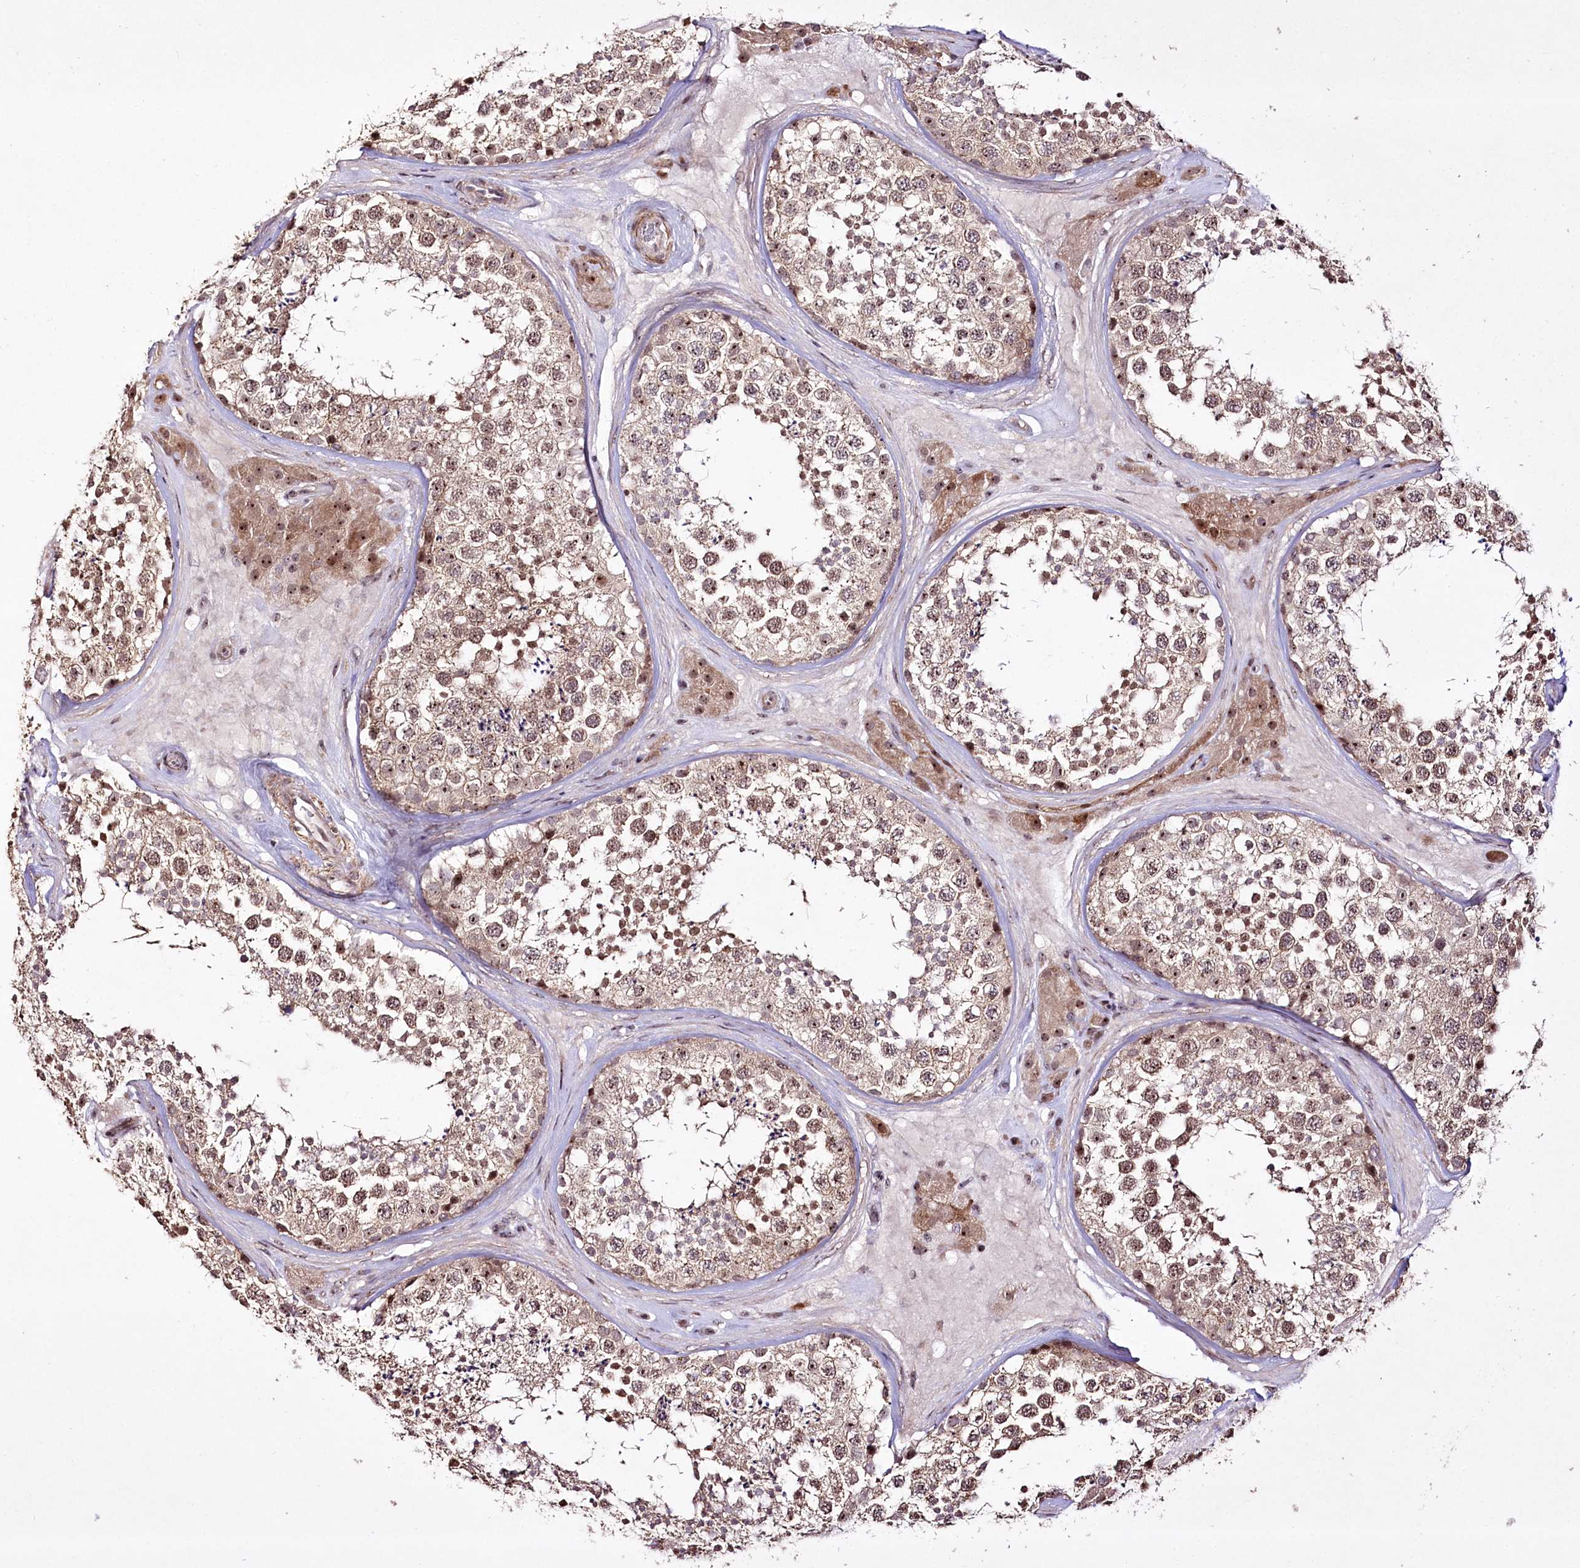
{"staining": {"intensity": "weak", "quantity": ">75%", "location": "cytoplasmic/membranous,nuclear"}, "tissue": "testis", "cell_type": "Cells in seminiferous ducts", "image_type": "normal", "snomed": [{"axis": "morphology", "description": "Normal tissue, NOS"}, {"axis": "topography", "description": "Testis"}], "caption": "A photomicrograph showing weak cytoplasmic/membranous,nuclear expression in about >75% of cells in seminiferous ducts in normal testis, as visualized by brown immunohistochemical staining.", "gene": "CCDC59", "patient": {"sex": "male", "age": 46}}